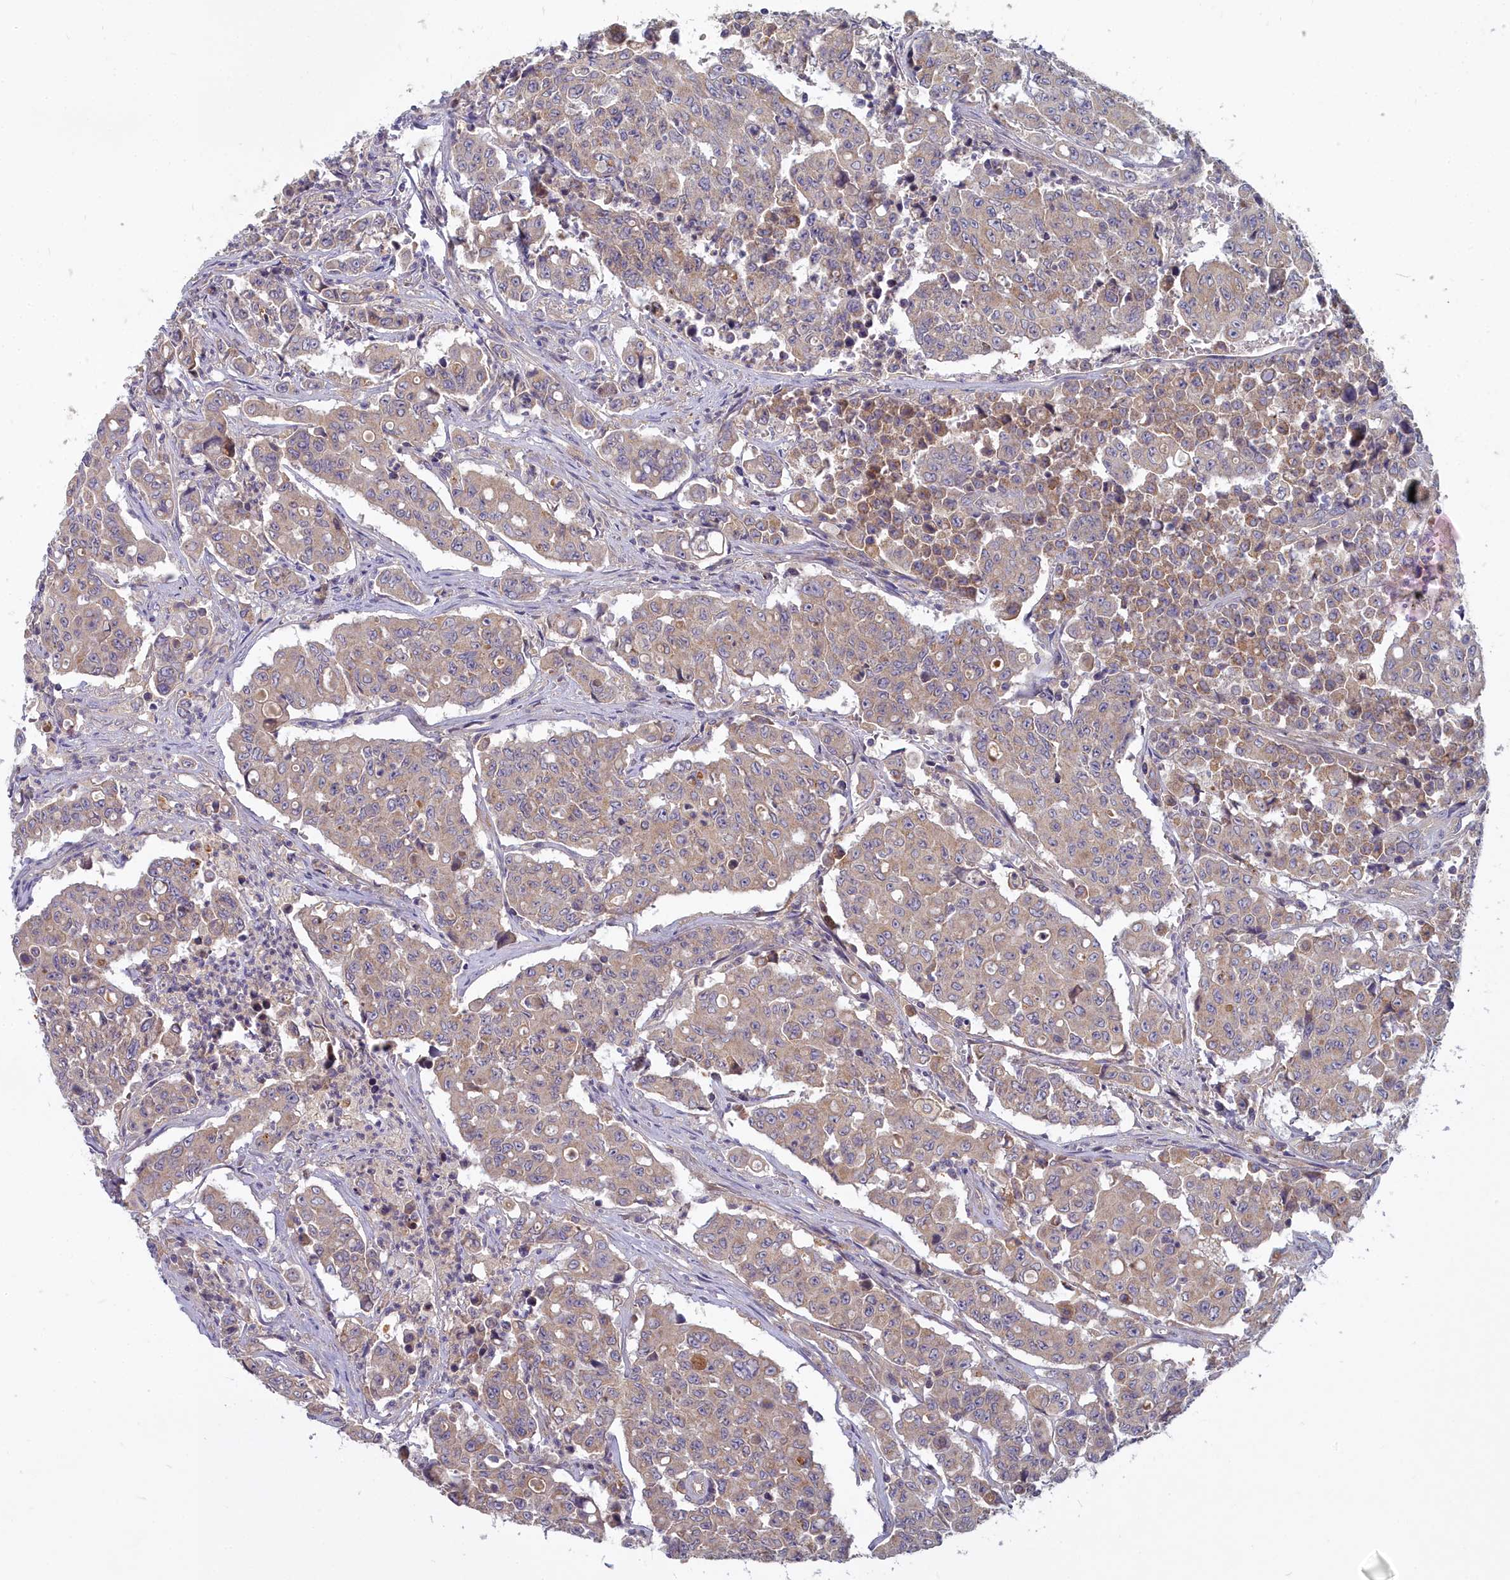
{"staining": {"intensity": "weak", "quantity": ">75%", "location": "cytoplasmic/membranous"}, "tissue": "colorectal cancer", "cell_type": "Tumor cells", "image_type": "cancer", "snomed": [{"axis": "morphology", "description": "Adenocarcinoma, NOS"}, {"axis": "topography", "description": "Colon"}], "caption": "Colorectal adenocarcinoma stained with a brown dye exhibits weak cytoplasmic/membranous positive positivity in about >75% of tumor cells.", "gene": "CCDC167", "patient": {"sex": "male", "age": 51}}